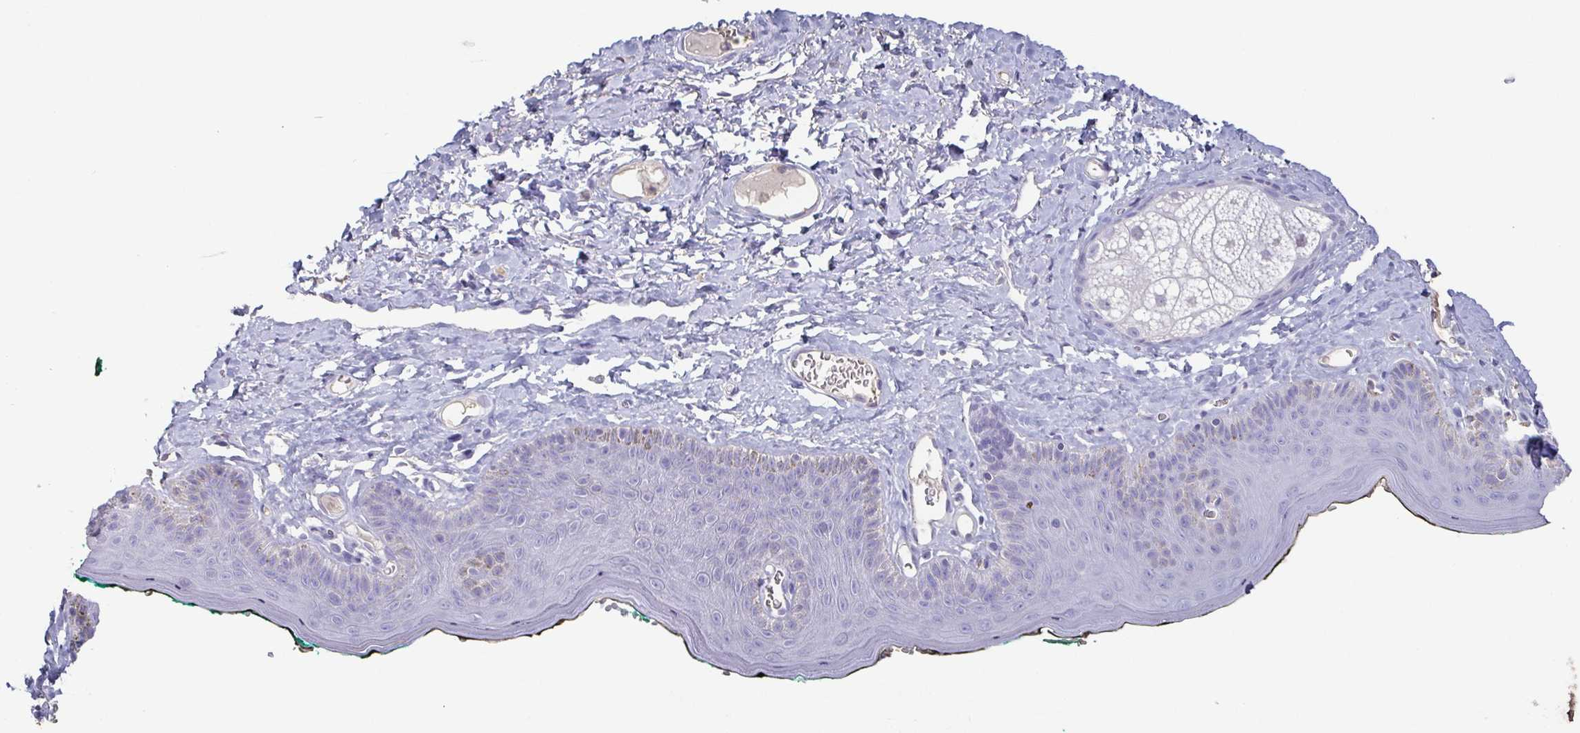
{"staining": {"intensity": "negative", "quantity": "none", "location": "none"}, "tissue": "skin", "cell_type": "Epidermal cells", "image_type": "normal", "snomed": [{"axis": "morphology", "description": "Normal tissue, NOS"}, {"axis": "topography", "description": "Vulva"}, {"axis": "topography", "description": "Peripheral nerve tissue"}], "caption": "DAB (3,3'-diaminobenzidine) immunohistochemical staining of unremarkable skin shows no significant staining in epidermal cells.", "gene": "BPIFA2", "patient": {"sex": "female", "age": 66}}